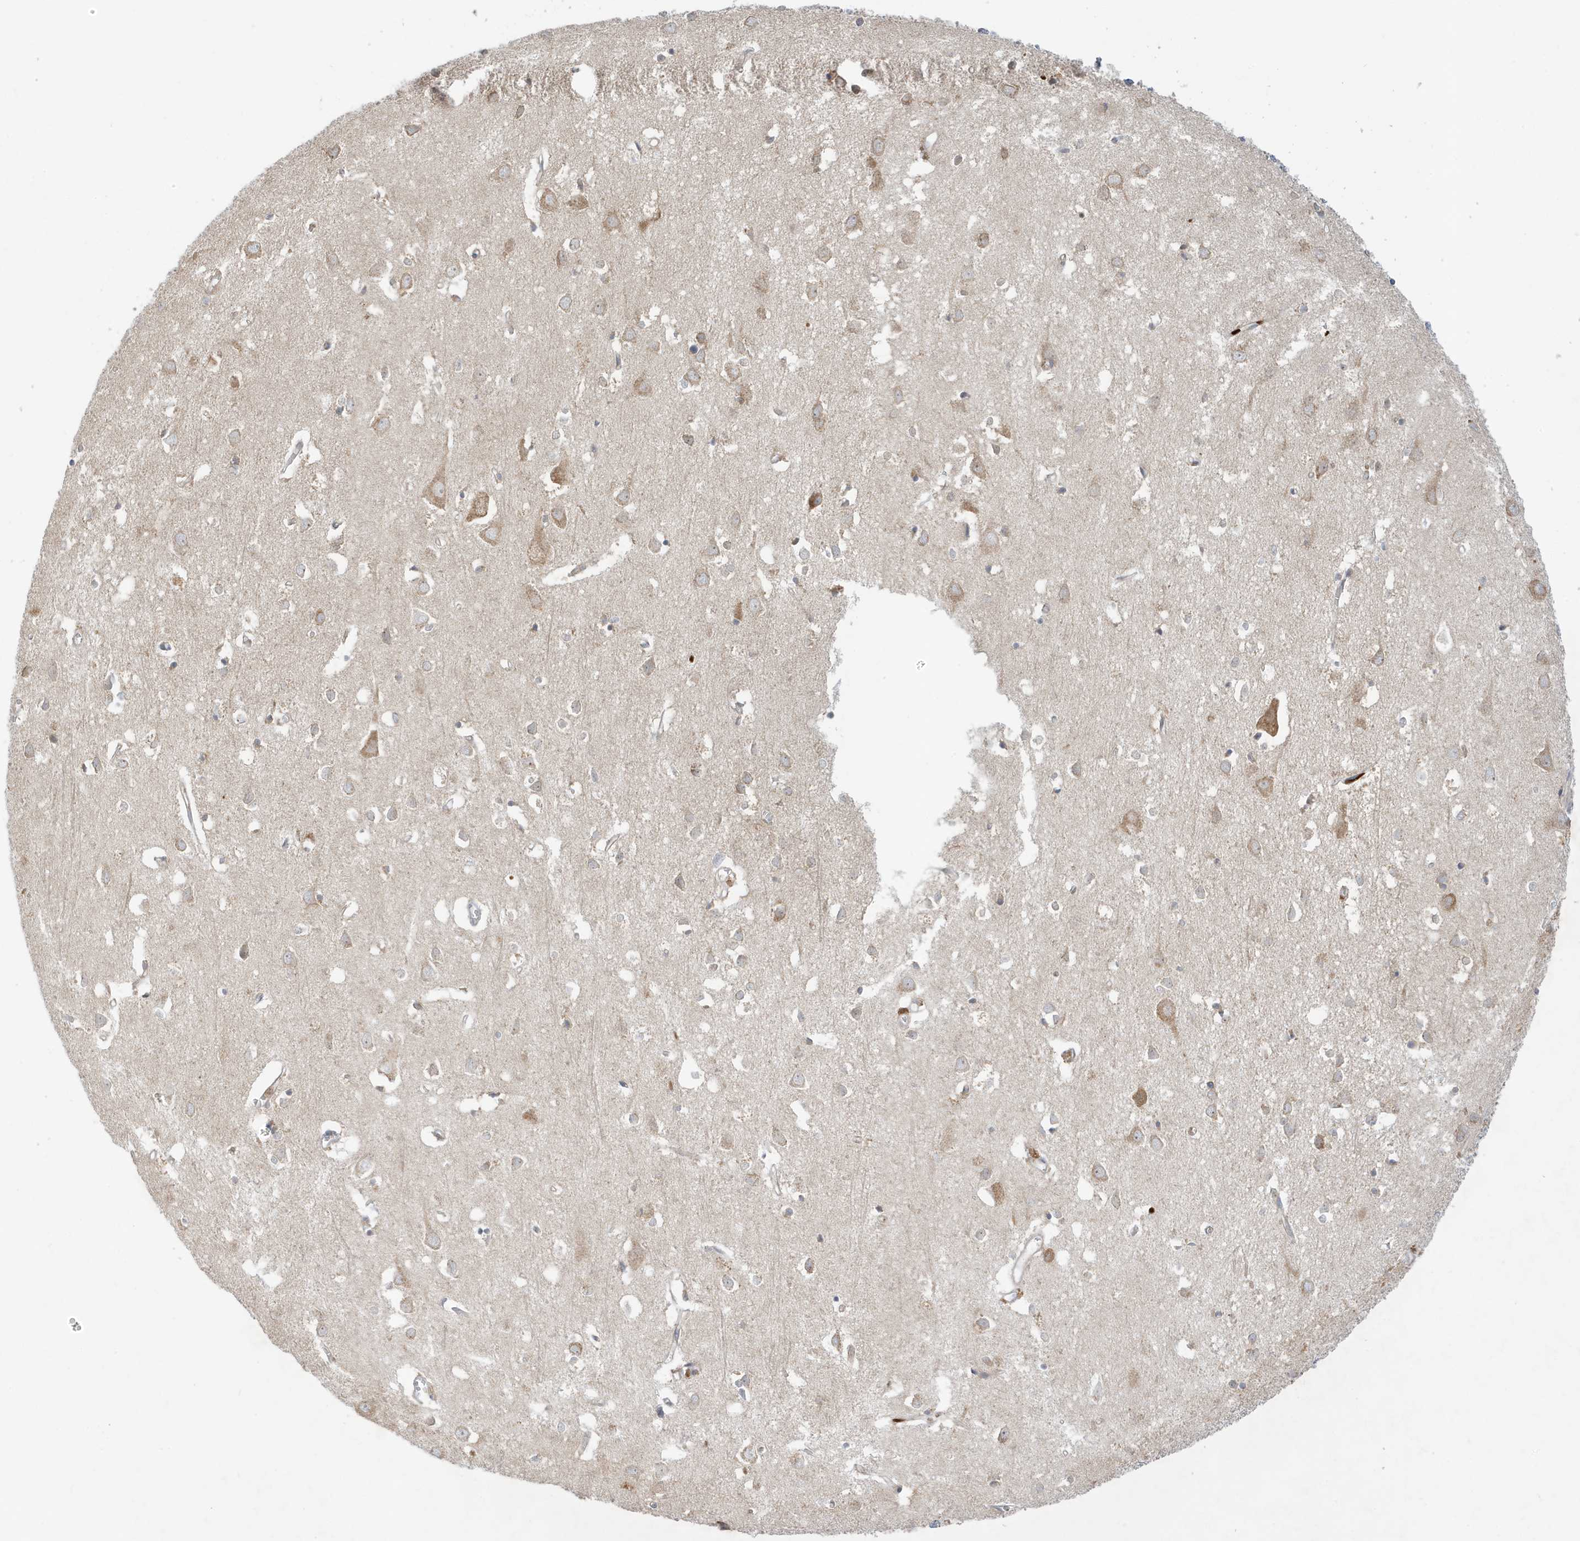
{"staining": {"intensity": "negative", "quantity": "none", "location": "none"}, "tissue": "cerebral cortex", "cell_type": "Endothelial cells", "image_type": "normal", "snomed": [{"axis": "morphology", "description": "Normal tissue, NOS"}, {"axis": "topography", "description": "Cerebral cortex"}], "caption": "There is no significant positivity in endothelial cells of cerebral cortex.", "gene": "NPPC", "patient": {"sex": "female", "age": 64}}